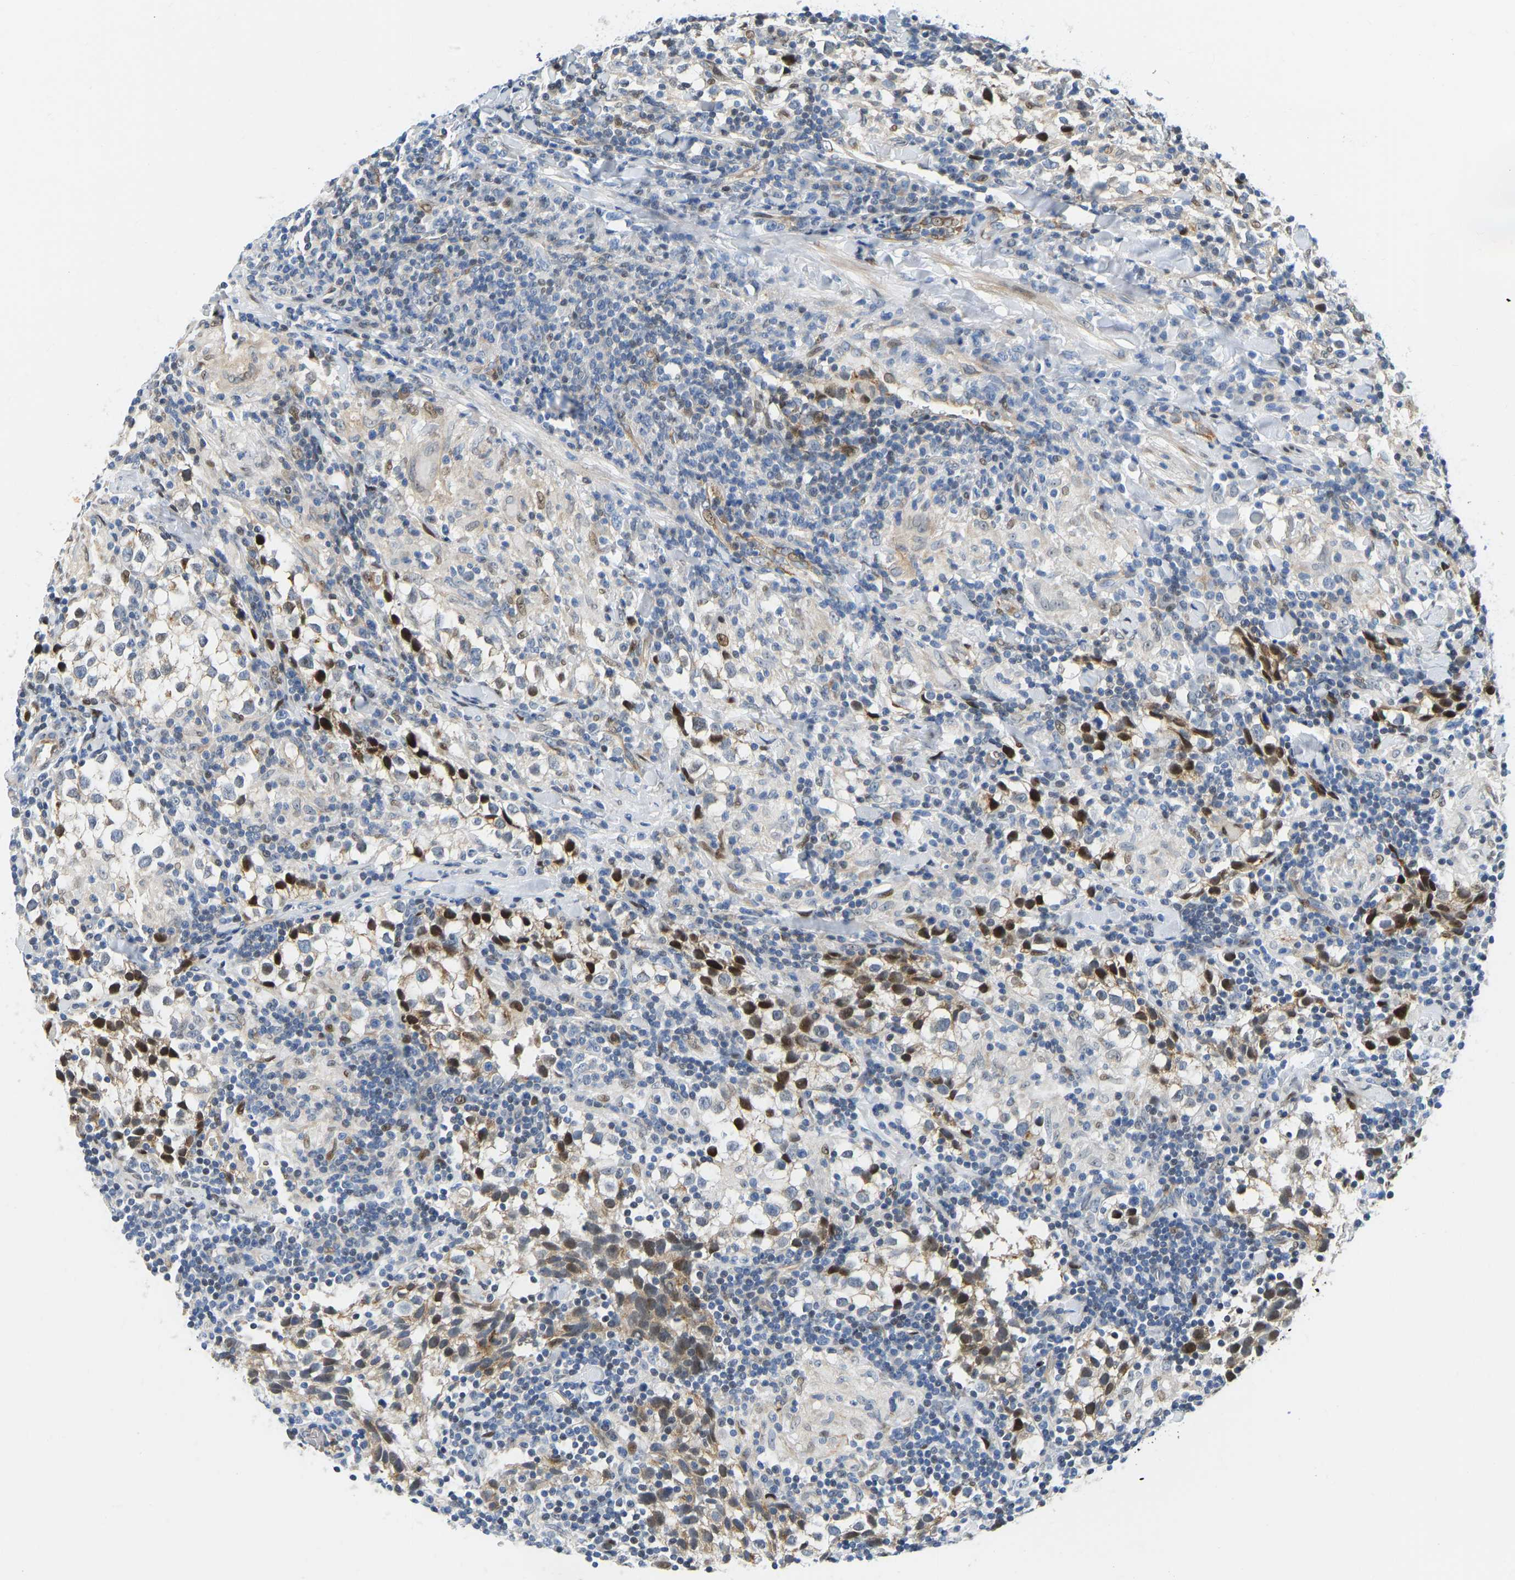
{"staining": {"intensity": "moderate", "quantity": "<25%", "location": "nuclear"}, "tissue": "testis cancer", "cell_type": "Tumor cells", "image_type": "cancer", "snomed": [{"axis": "morphology", "description": "Seminoma, NOS"}, {"axis": "morphology", "description": "Carcinoma, Embryonal, NOS"}, {"axis": "topography", "description": "Testis"}], "caption": "Testis cancer stained for a protein shows moderate nuclear positivity in tumor cells.", "gene": "HDAC5", "patient": {"sex": "male", "age": 36}}